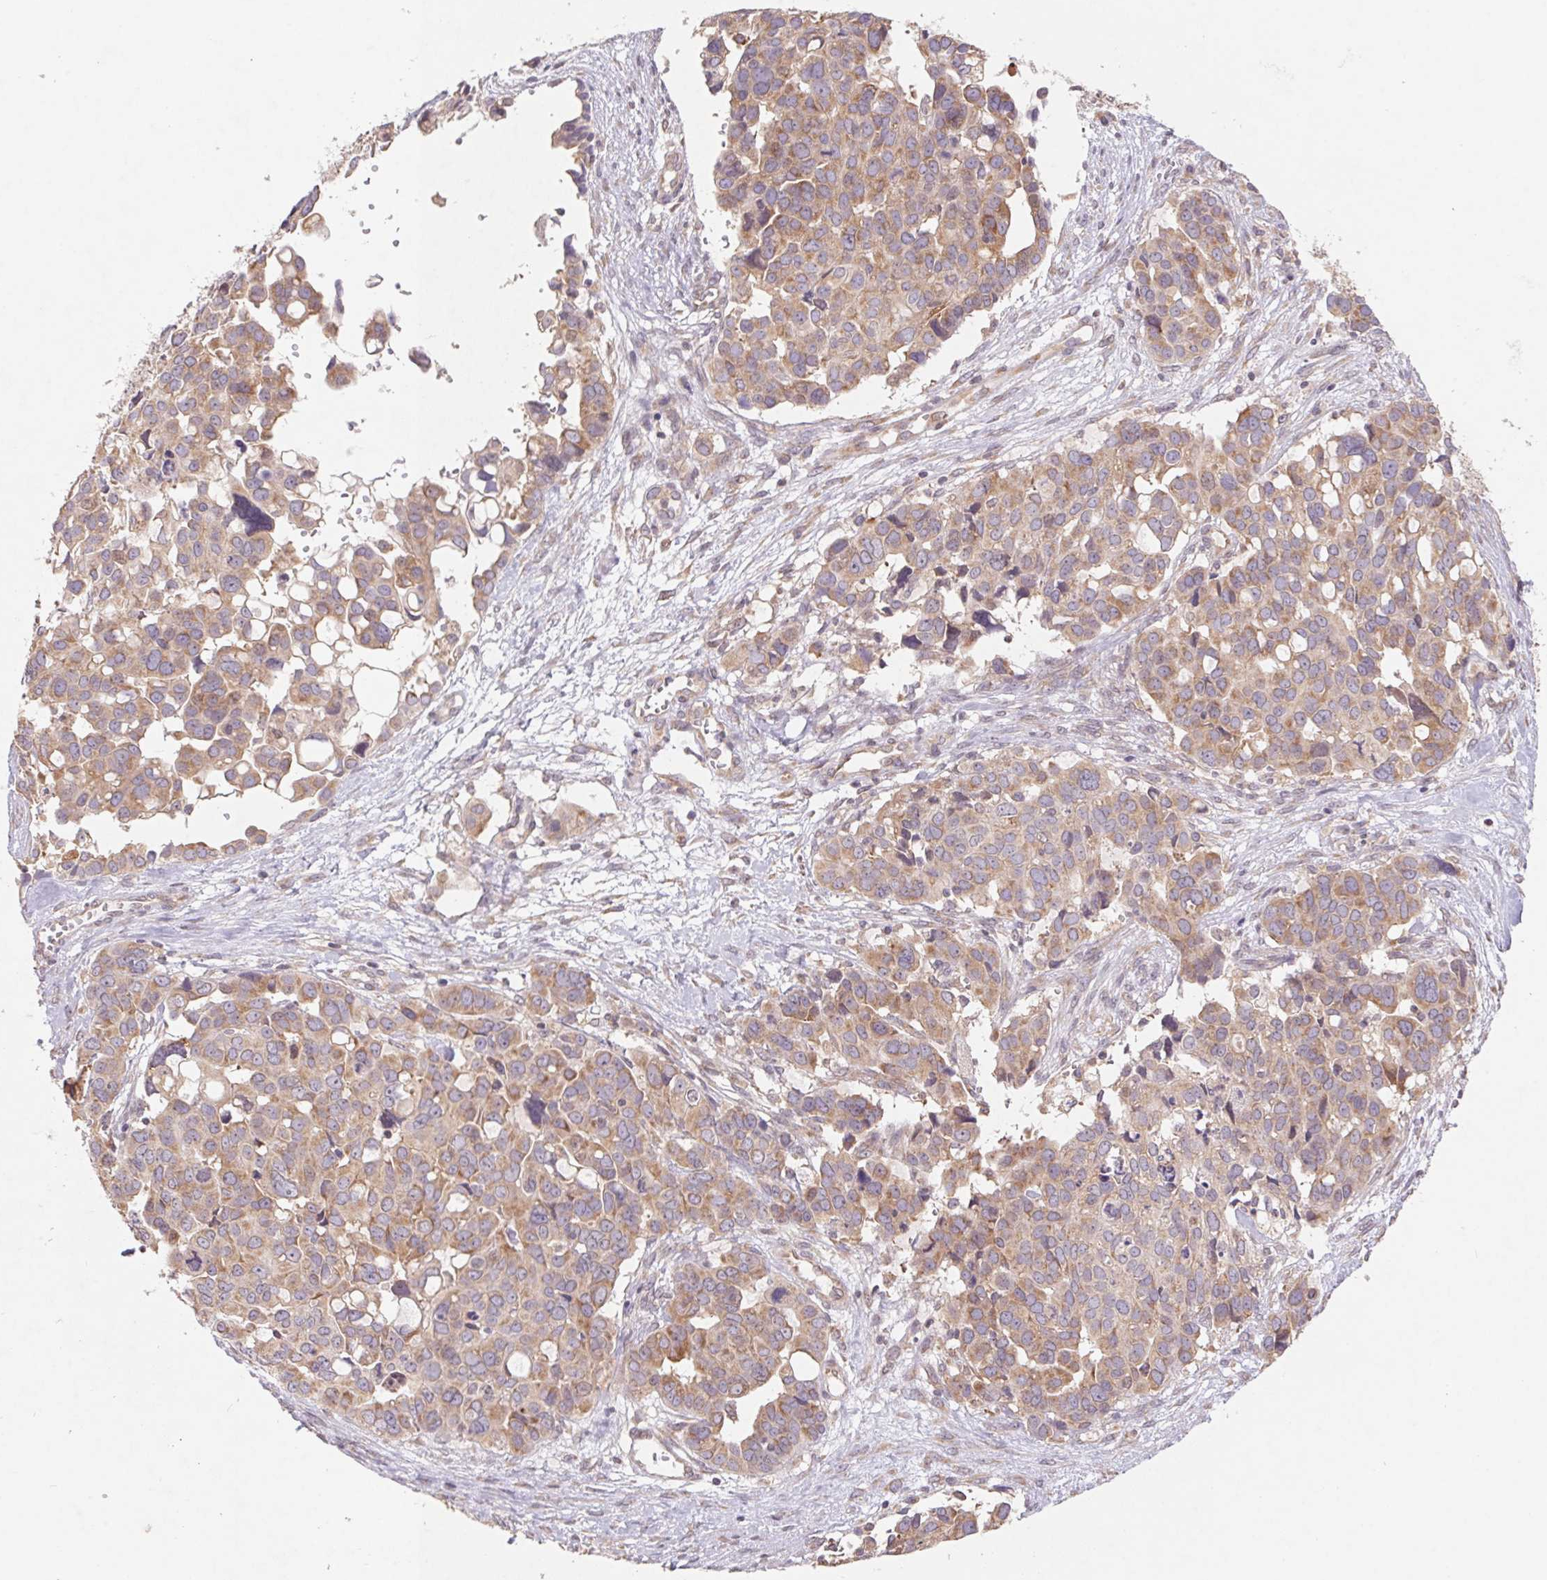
{"staining": {"intensity": "weak", "quantity": ">75%", "location": "cytoplasmic/membranous"}, "tissue": "ovarian cancer", "cell_type": "Tumor cells", "image_type": "cancer", "snomed": [{"axis": "morphology", "description": "Carcinoma, endometroid"}, {"axis": "topography", "description": "Ovary"}], "caption": "Ovarian endometroid carcinoma was stained to show a protein in brown. There is low levels of weak cytoplasmic/membranous expression in approximately >75% of tumor cells.", "gene": "RPL27A", "patient": {"sex": "female", "age": 78}}